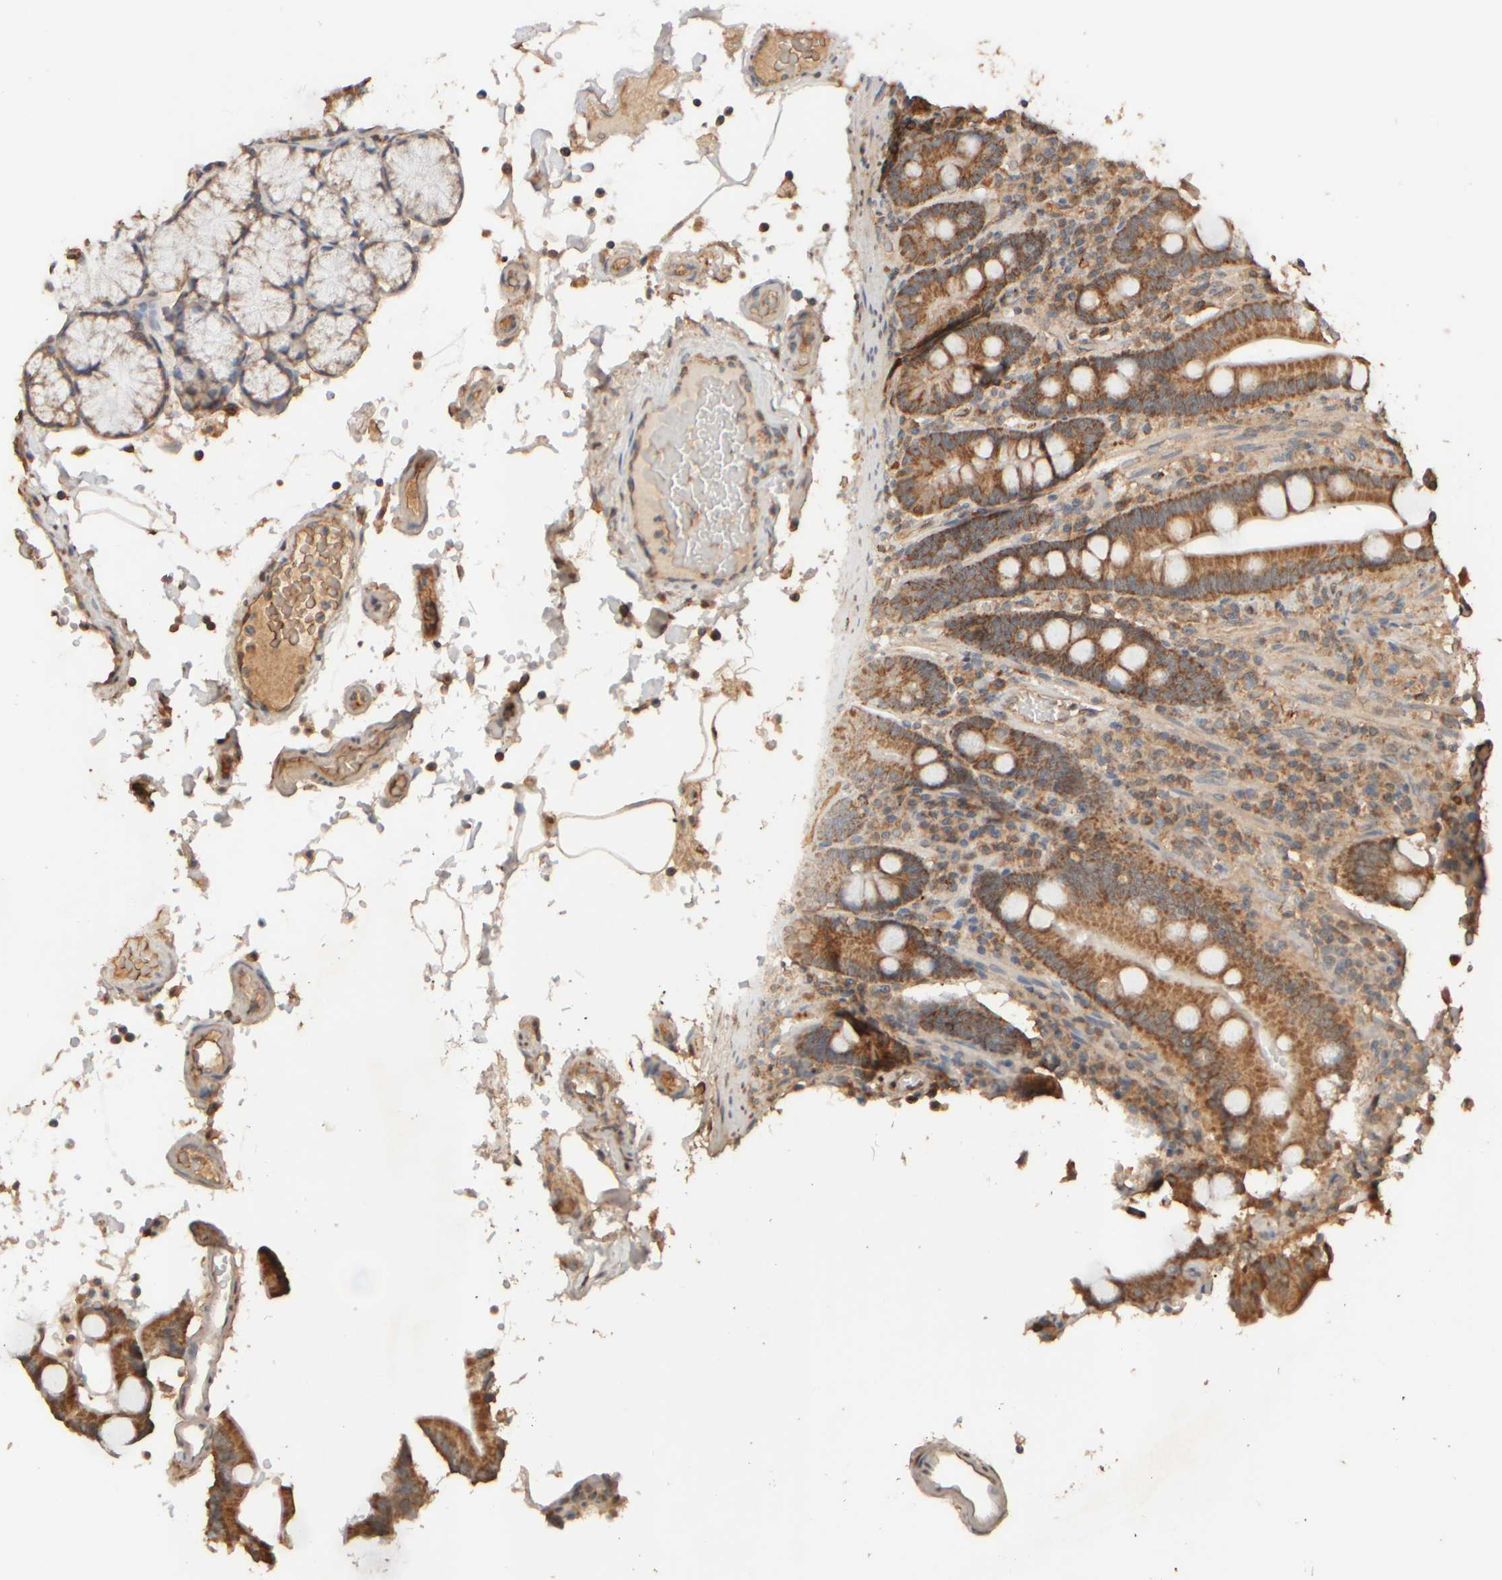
{"staining": {"intensity": "moderate", "quantity": ">75%", "location": "cytoplasmic/membranous"}, "tissue": "duodenum", "cell_type": "Glandular cells", "image_type": "normal", "snomed": [{"axis": "morphology", "description": "Normal tissue, NOS"}, {"axis": "topography", "description": "Small intestine, NOS"}], "caption": "IHC photomicrograph of benign human duodenum stained for a protein (brown), which displays medium levels of moderate cytoplasmic/membranous positivity in about >75% of glandular cells.", "gene": "EIF2B3", "patient": {"sex": "female", "age": 71}}